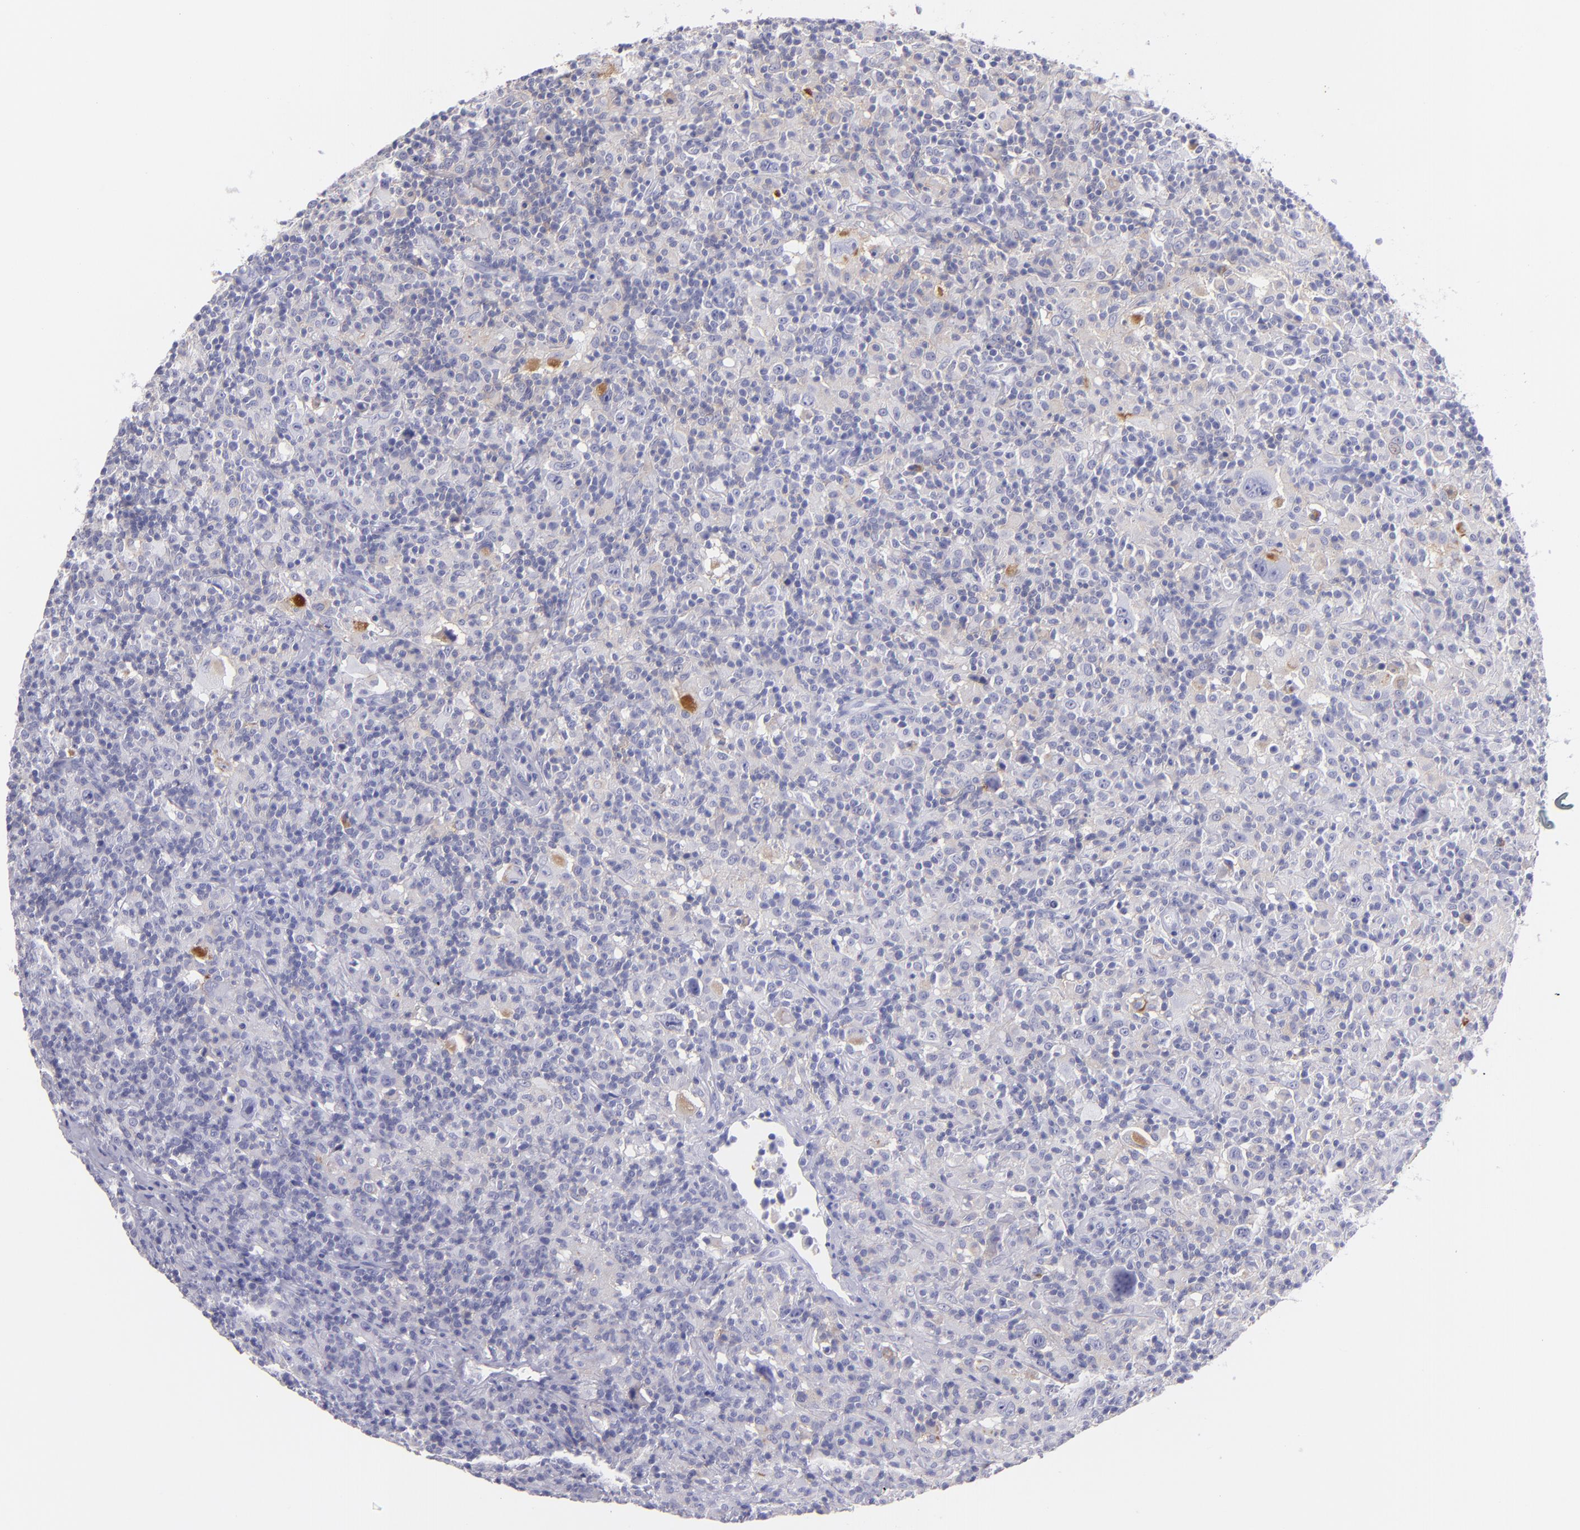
{"staining": {"intensity": "negative", "quantity": "none", "location": "none"}, "tissue": "lymphoma", "cell_type": "Tumor cells", "image_type": "cancer", "snomed": [{"axis": "morphology", "description": "Hodgkin's disease, NOS"}, {"axis": "topography", "description": "Lymph node"}], "caption": "IHC of human Hodgkin's disease reveals no positivity in tumor cells.", "gene": "CD82", "patient": {"sex": "male", "age": 46}}